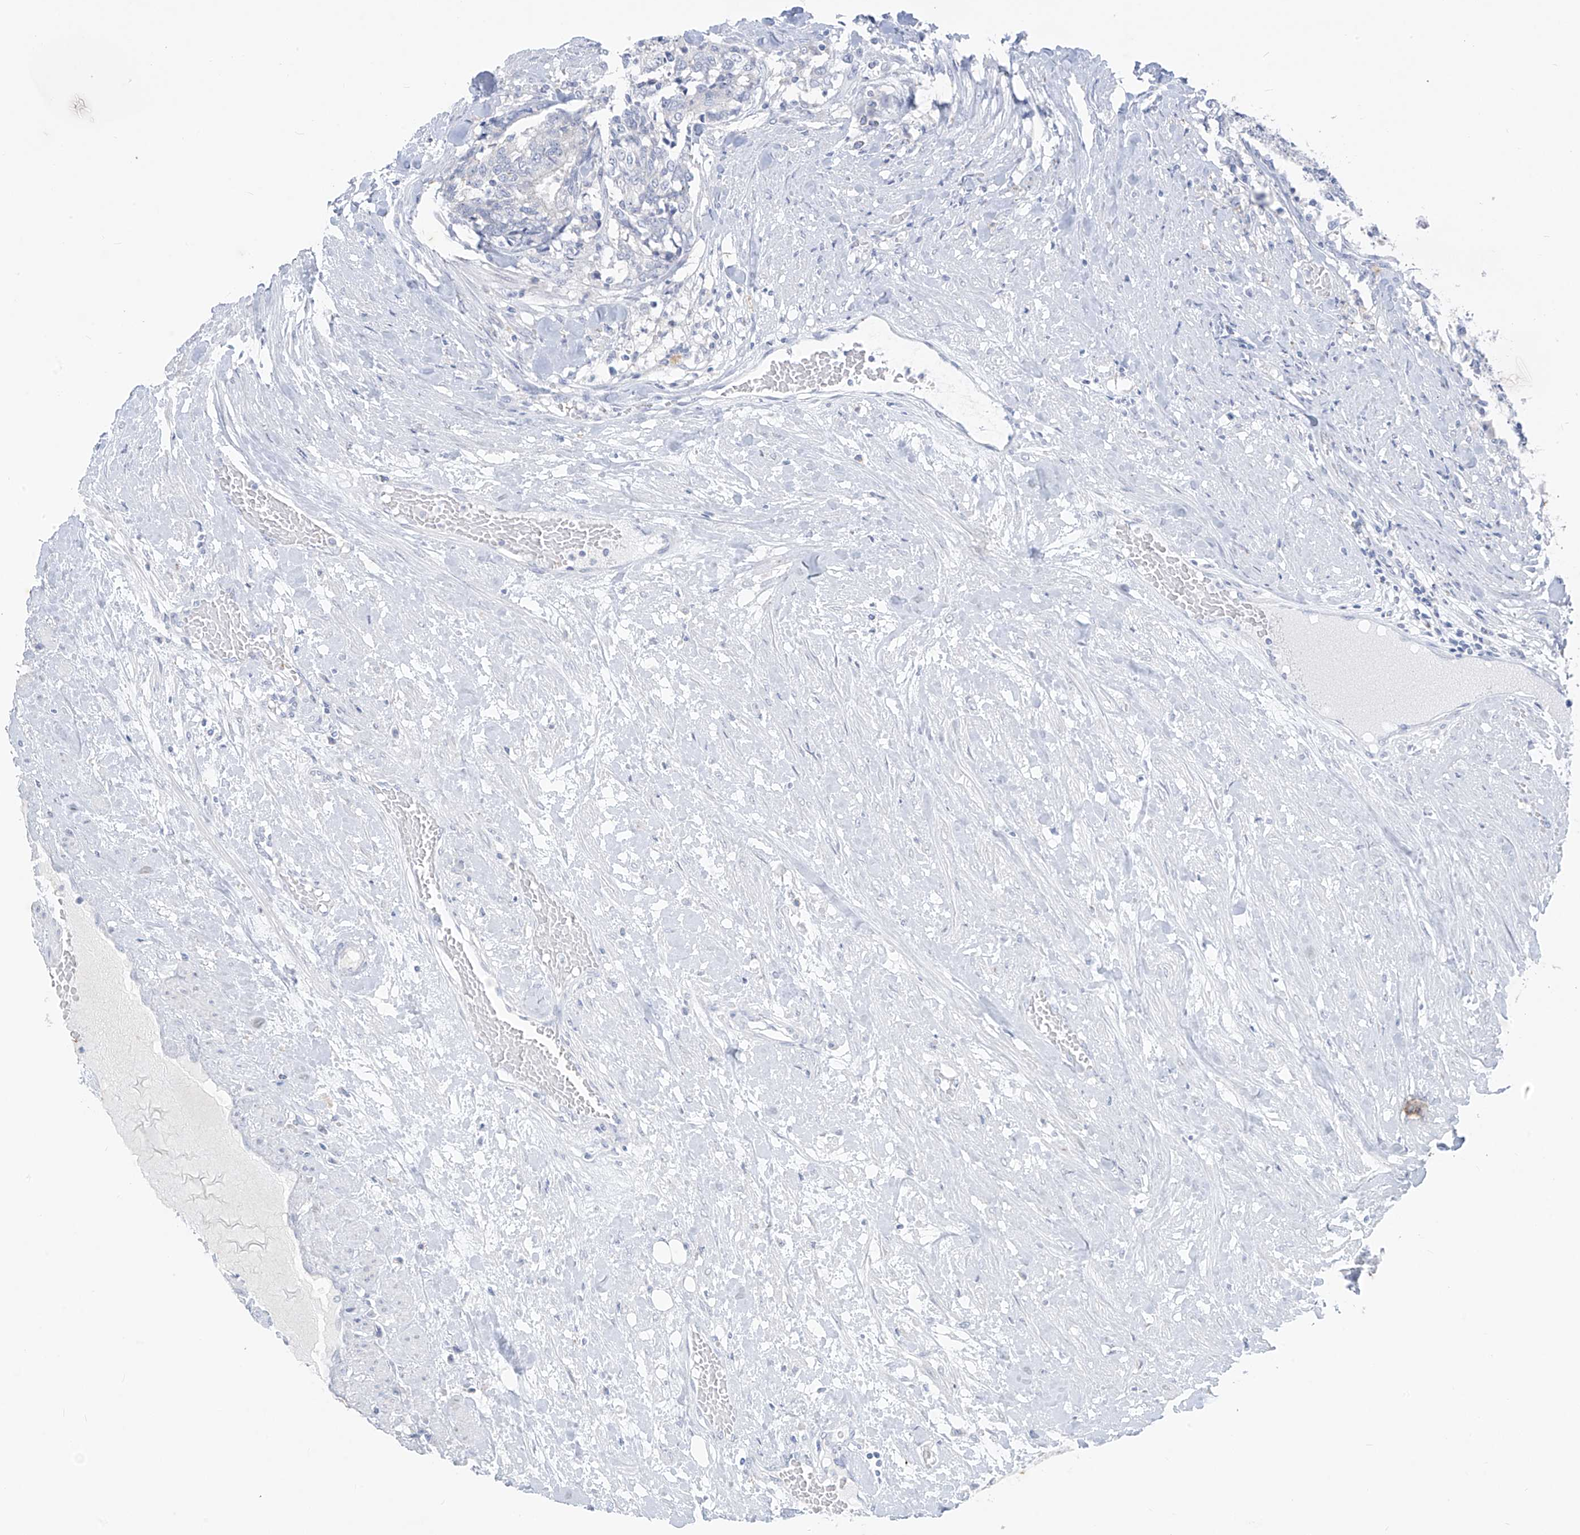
{"staining": {"intensity": "negative", "quantity": "none", "location": "none"}, "tissue": "prostate cancer", "cell_type": "Tumor cells", "image_type": "cancer", "snomed": [{"axis": "morphology", "description": "Normal tissue, NOS"}, {"axis": "morphology", "description": "Adenocarcinoma, High grade"}, {"axis": "topography", "description": "Prostate"}, {"axis": "topography", "description": "Seminal veicle"}], "caption": "DAB immunohistochemical staining of human prostate cancer (high-grade adenocarcinoma) displays no significant expression in tumor cells.", "gene": "CX3CR1", "patient": {"sex": "male", "age": 55}}